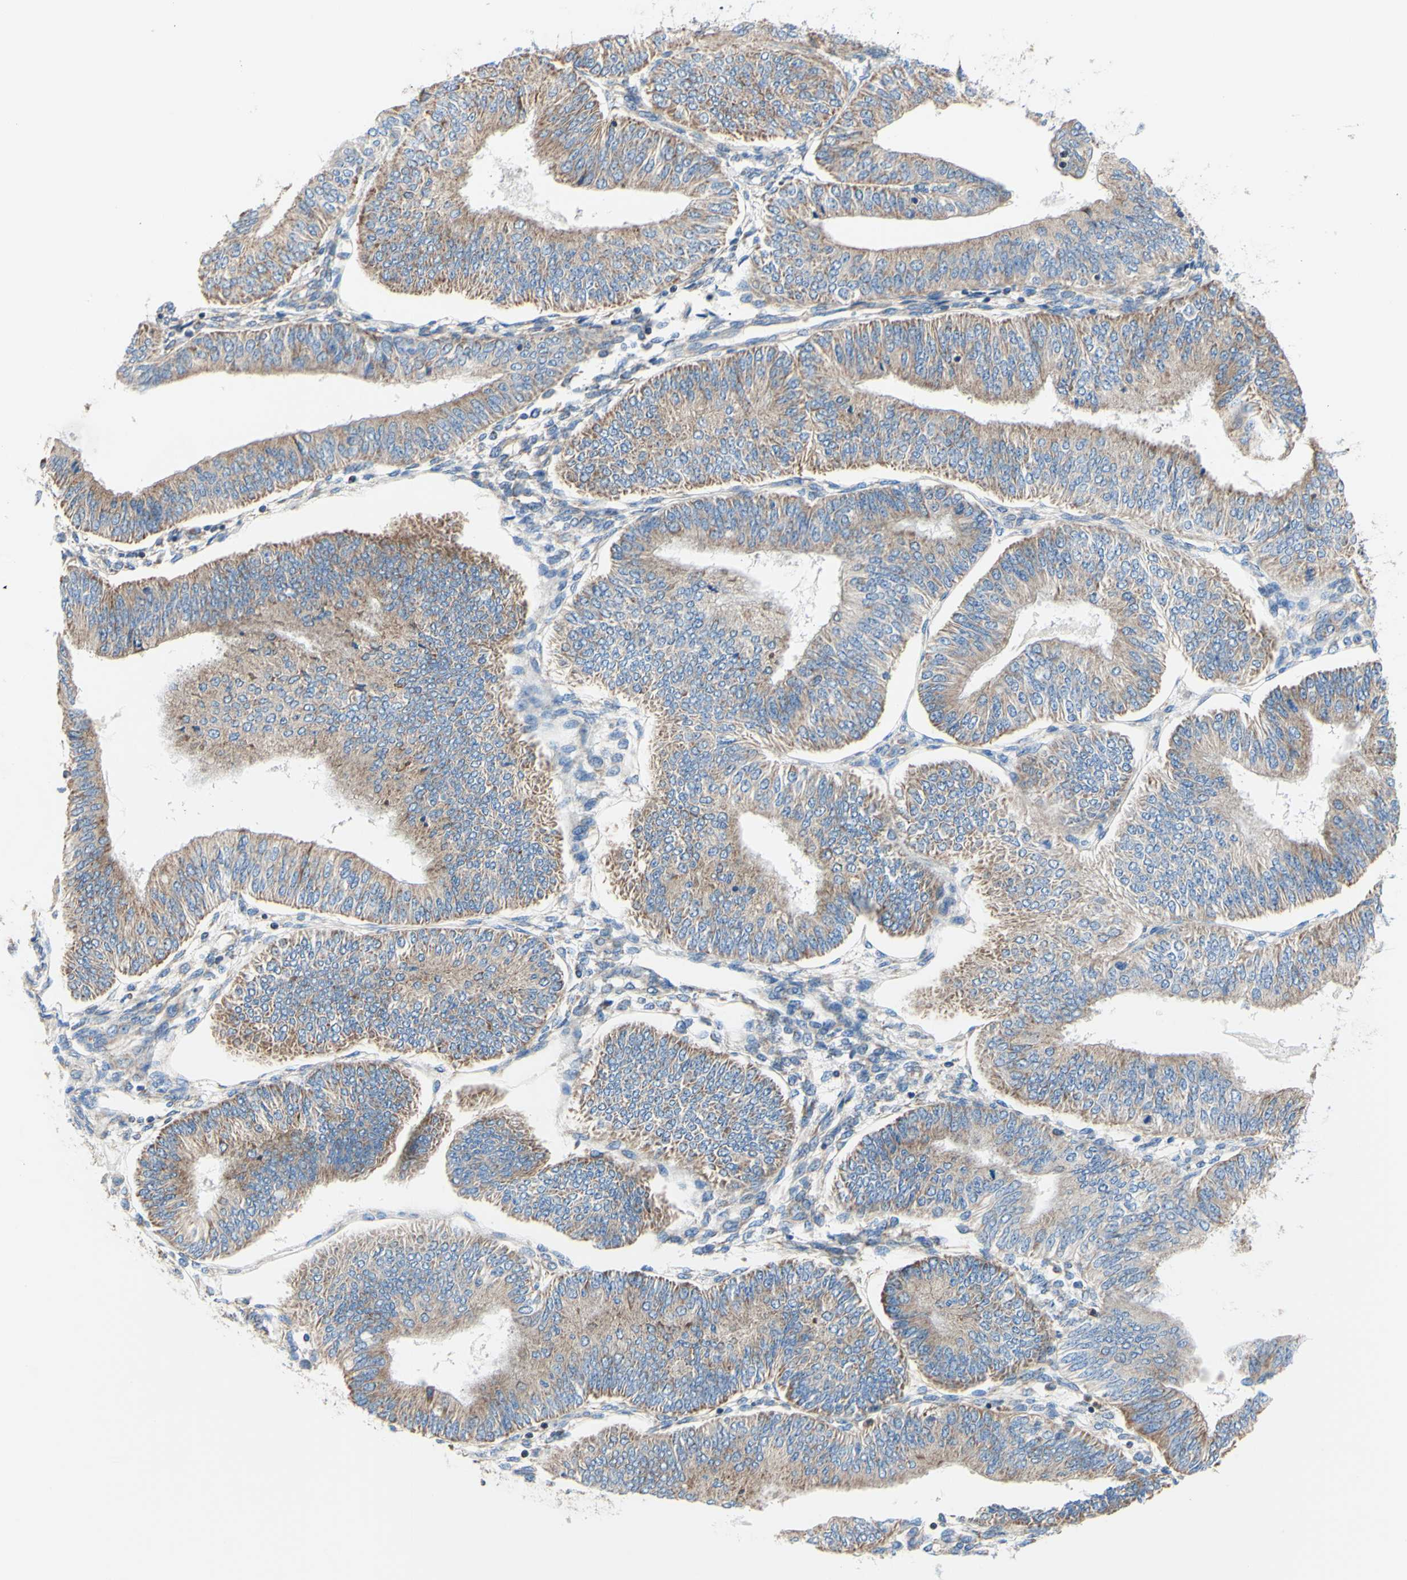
{"staining": {"intensity": "moderate", "quantity": ">75%", "location": "cytoplasmic/membranous"}, "tissue": "endometrial cancer", "cell_type": "Tumor cells", "image_type": "cancer", "snomed": [{"axis": "morphology", "description": "Adenocarcinoma, NOS"}, {"axis": "topography", "description": "Endometrium"}], "caption": "DAB immunohistochemical staining of adenocarcinoma (endometrial) demonstrates moderate cytoplasmic/membranous protein staining in approximately >75% of tumor cells.", "gene": "FMR1", "patient": {"sex": "female", "age": 58}}